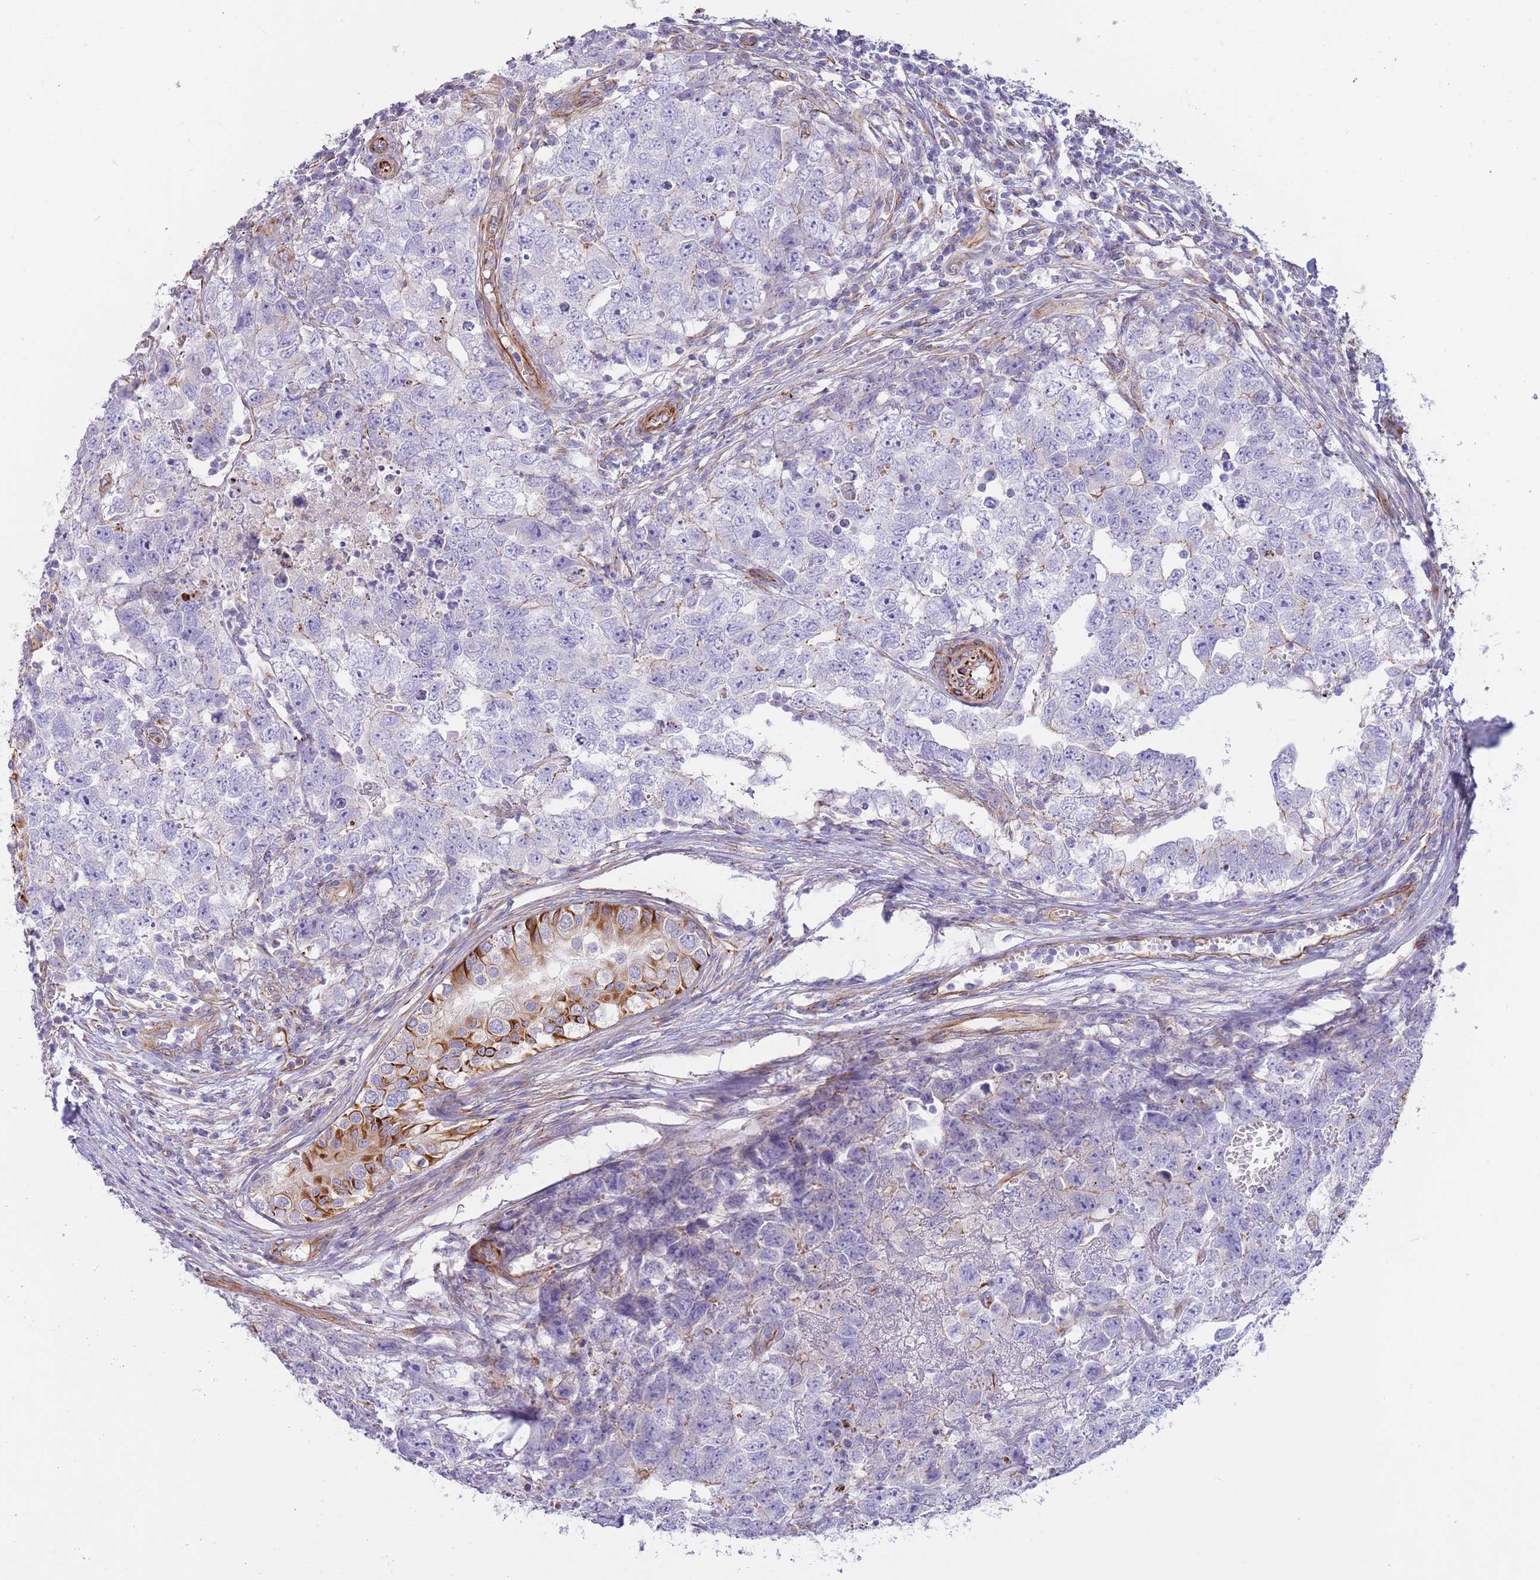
{"staining": {"intensity": "negative", "quantity": "none", "location": "none"}, "tissue": "testis cancer", "cell_type": "Tumor cells", "image_type": "cancer", "snomed": [{"axis": "morphology", "description": "Carcinoma, Embryonal, NOS"}, {"axis": "topography", "description": "Testis"}], "caption": "IHC micrograph of testis cancer (embryonal carcinoma) stained for a protein (brown), which exhibits no expression in tumor cells.", "gene": "MOGAT1", "patient": {"sex": "male", "age": 22}}